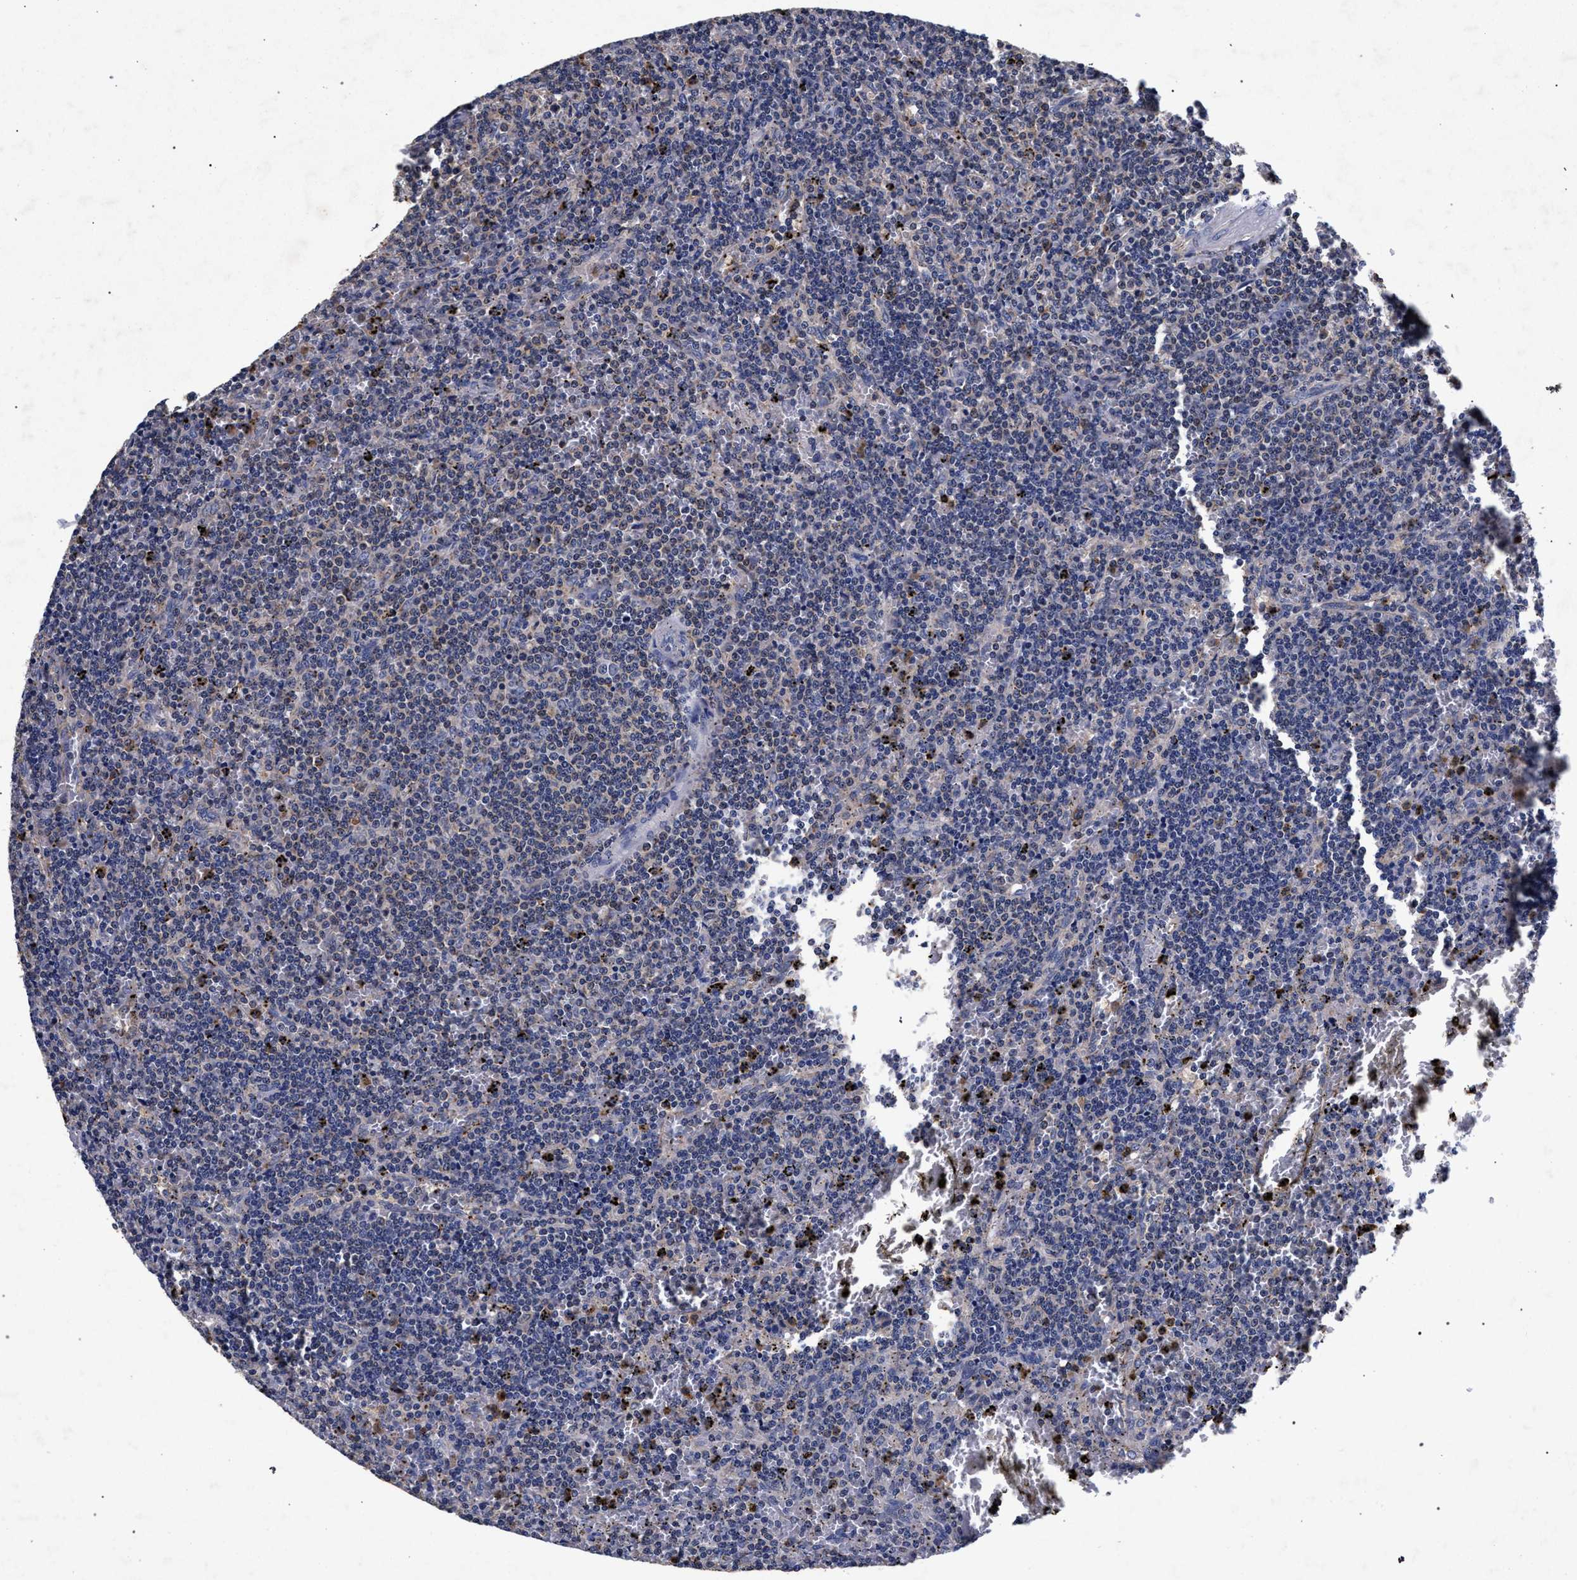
{"staining": {"intensity": "negative", "quantity": "none", "location": "none"}, "tissue": "lymphoma", "cell_type": "Tumor cells", "image_type": "cancer", "snomed": [{"axis": "morphology", "description": "Malignant lymphoma, non-Hodgkin's type, Low grade"}, {"axis": "topography", "description": "Spleen"}], "caption": "Immunohistochemistry (IHC) micrograph of lymphoma stained for a protein (brown), which shows no expression in tumor cells.", "gene": "HSD17B14", "patient": {"sex": "female", "age": 50}}